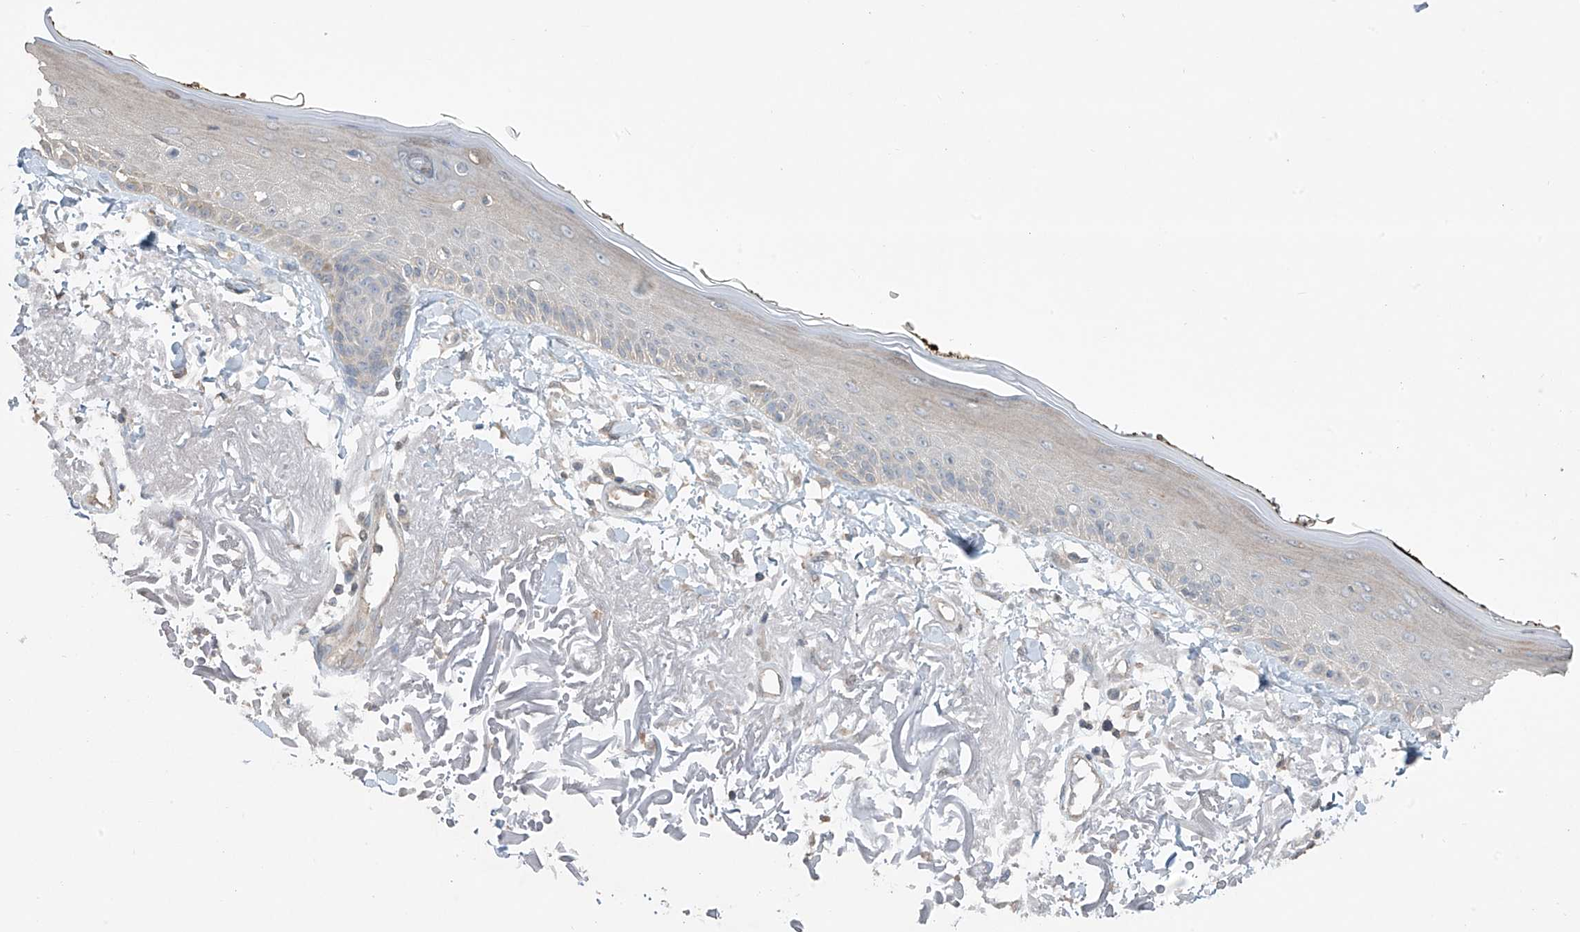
{"staining": {"intensity": "weak", "quantity": ">75%", "location": "cytoplasmic/membranous"}, "tissue": "skin", "cell_type": "Fibroblasts", "image_type": "normal", "snomed": [{"axis": "morphology", "description": "Normal tissue, NOS"}, {"axis": "topography", "description": "Skin"}, {"axis": "topography", "description": "Skeletal muscle"}], "caption": "High-magnification brightfield microscopy of unremarkable skin stained with DAB (3,3'-diaminobenzidine) (brown) and counterstained with hematoxylin (blue). fibroblasts exhibit weak cytoplasmic/membranous expression is present in approximately>75% of cells. The staining was performed using DAB (3,3'-diaminobenzidine) to visualize the protein expression in brown, while the nuclei were stained in blue with hematoxylin (Magnification: 20x).", "gene": "HOXA11", "patient": {"sex": "male", "age": 83}}